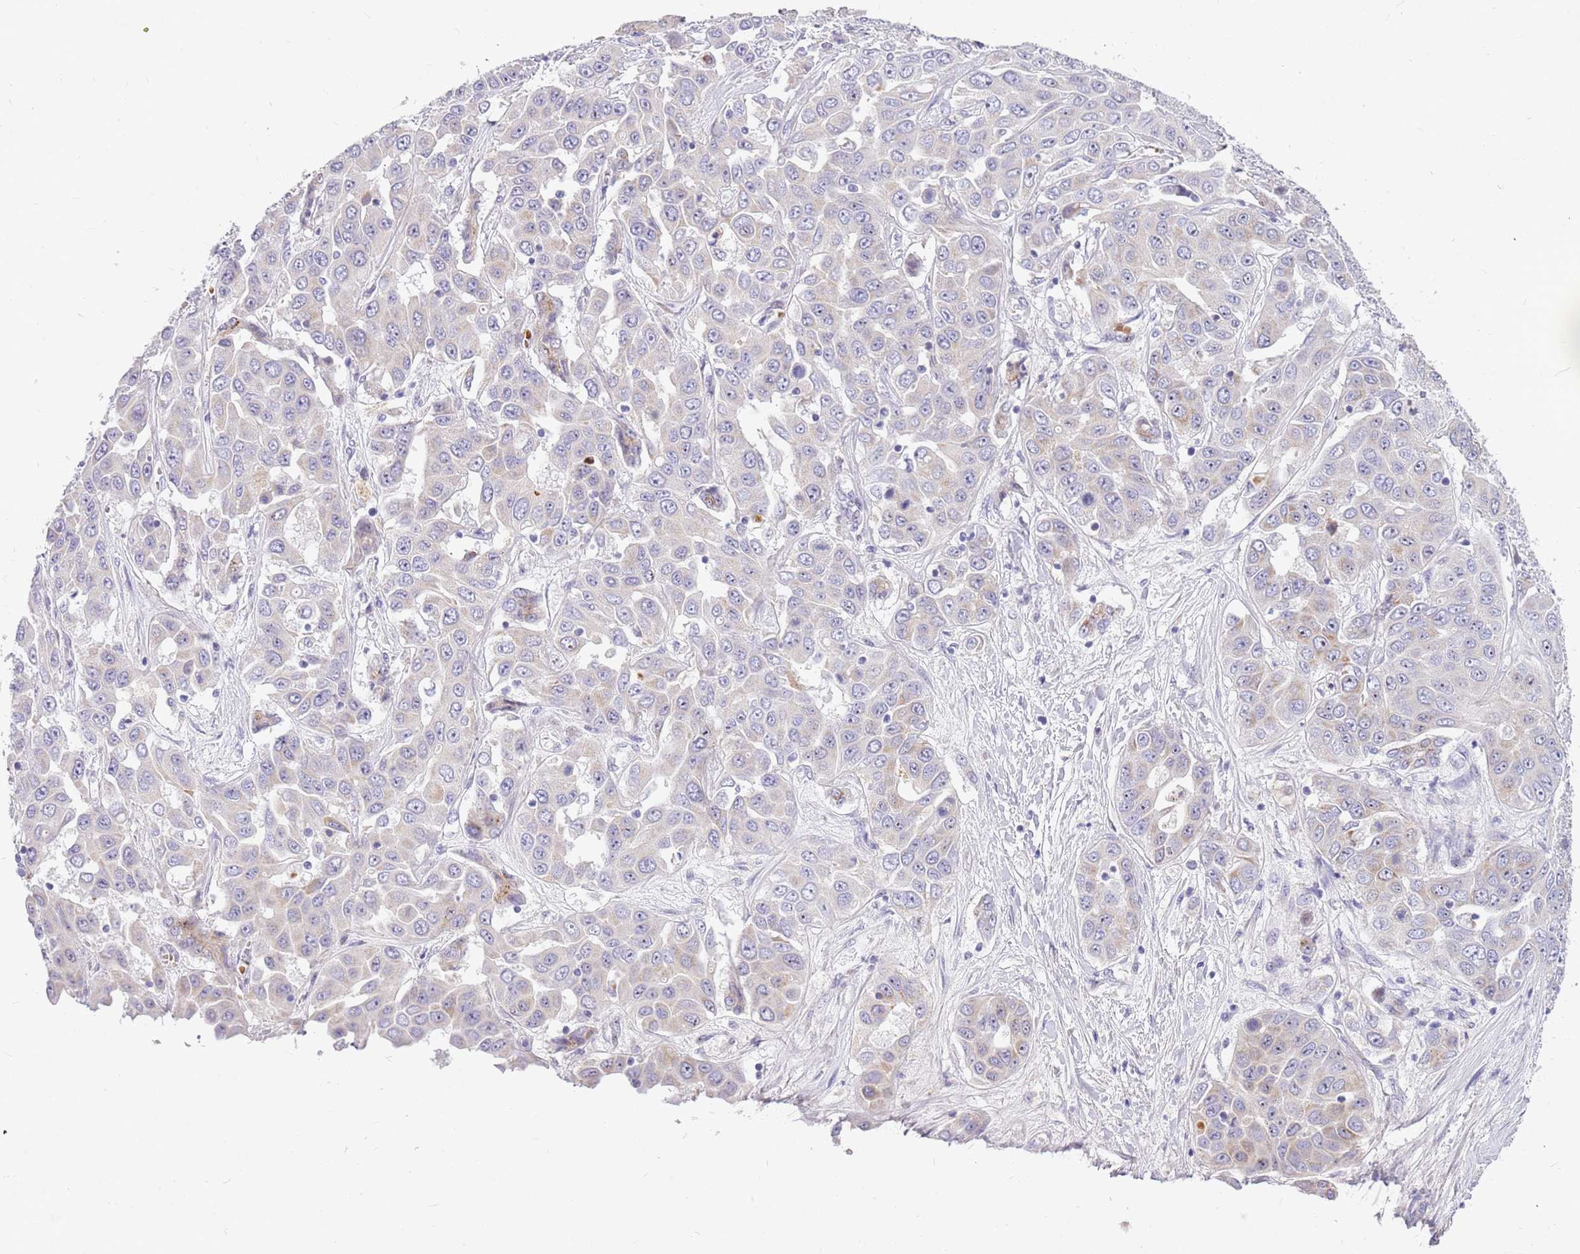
{"staining": {"intensity": "negative", "quantity": "none", "location": "none"}, "tissue": "liver cancer", "cell_type": "Tumor cells", "image_type": "cancer", "snomed": [{"axis": "morphology", "description": "Cholangiocarcinoma"}, {"axis": "topography", "description": "Liver"}], "caption": "This is an immunohistochemistry histopathology image of cholangiocarcinoma (liver). There is no expression in tumor cells.", "gene": "DNAJA3", "patient": {"sex": "female", "age": 52}}